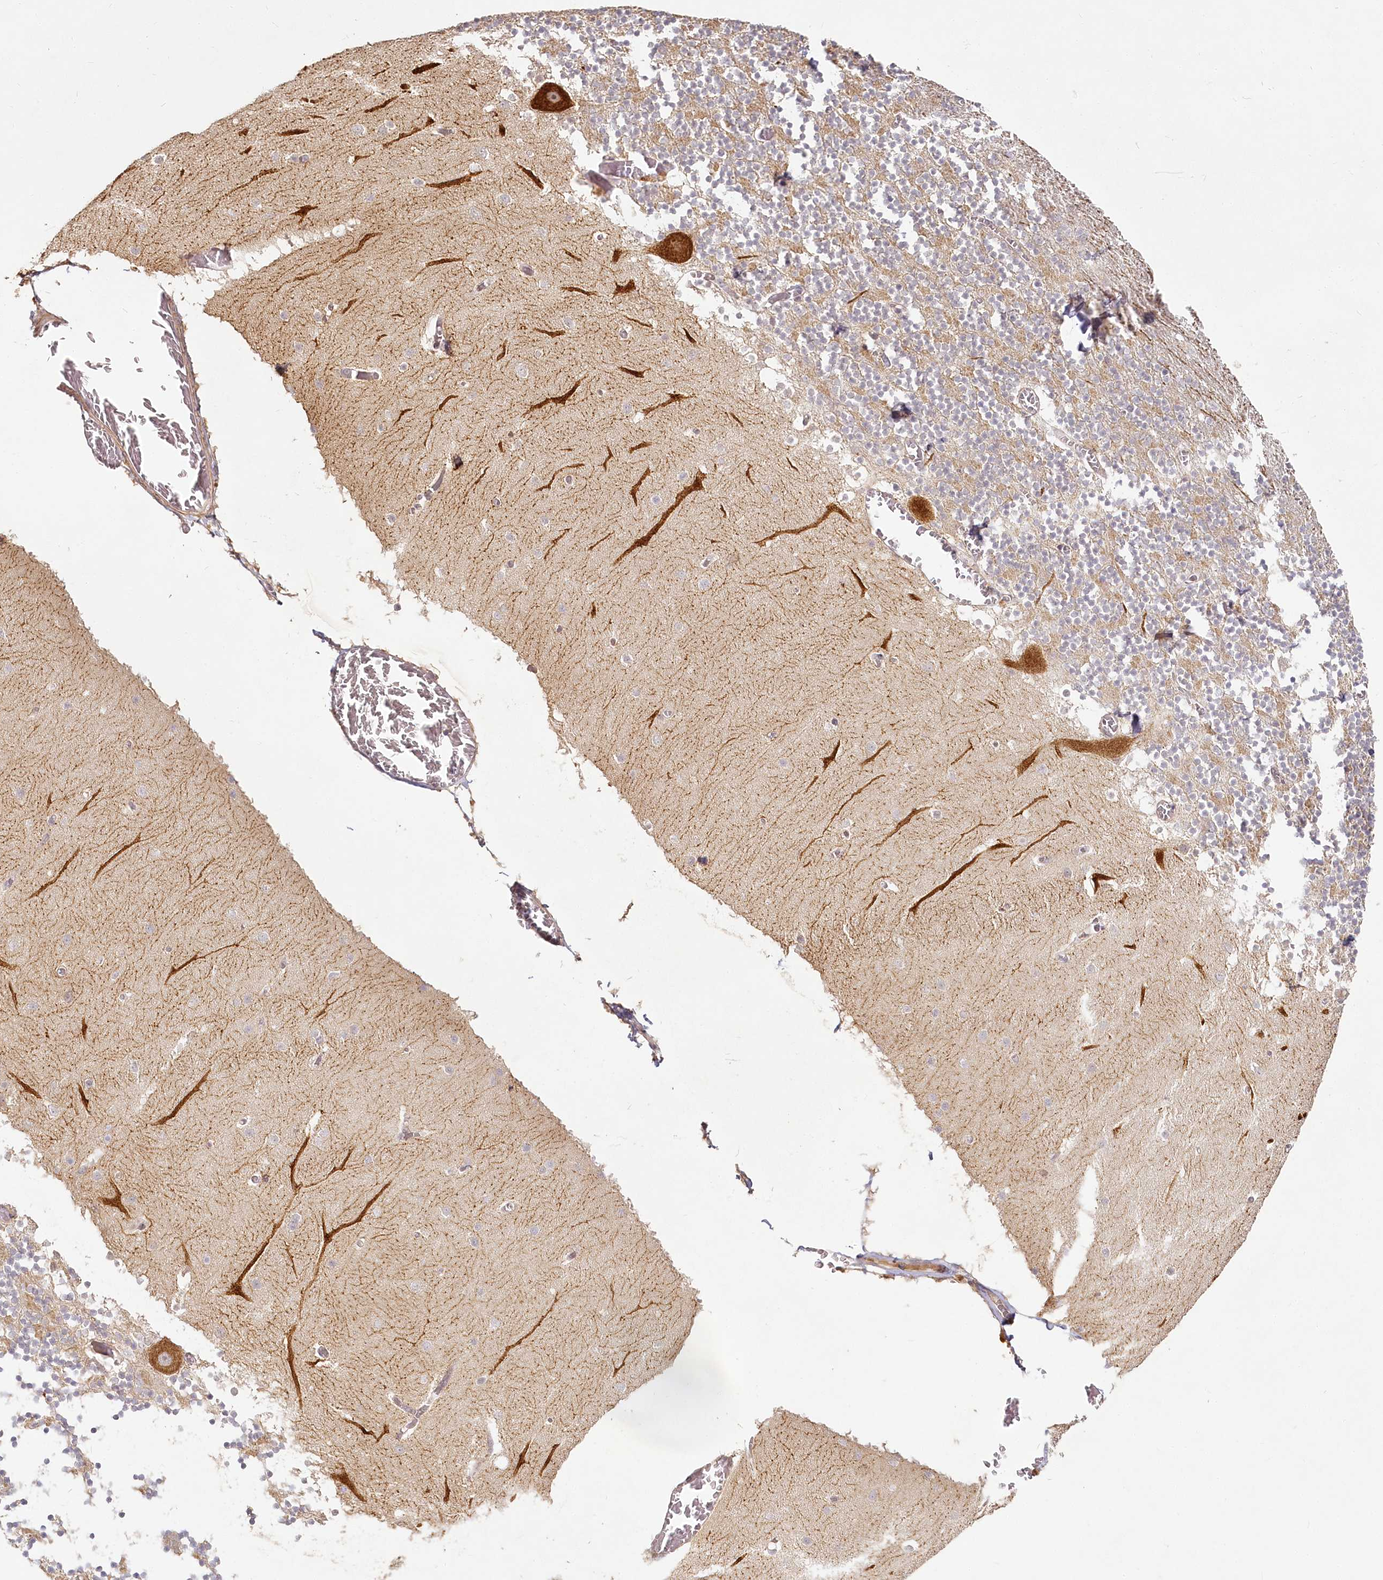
{"staining": {"intensity": "weak", "quantity": "25%-75%", "location": "cytoplasmic/membranous"}, "tissue": "cerebellum", "cell_type": "Cells in granular layer", "image_type": "normal", "snomed": [{"axis": "morphology", "description": "Normal tissue, NOS"}, {"axis": "topography", "description": "Cerebellum"}], "caption": "IHC micrograph of normal cerebellum: human cerebellum stained using IHC exhibits low levels of weak protein expression localized specifically in the cytoplasmic/membranous of cells in granular layer, appearing as a cytoplasmic/membranous brown color.", "gene": "EXOSC7", "patient": {"sex": "female", "age": 28}}